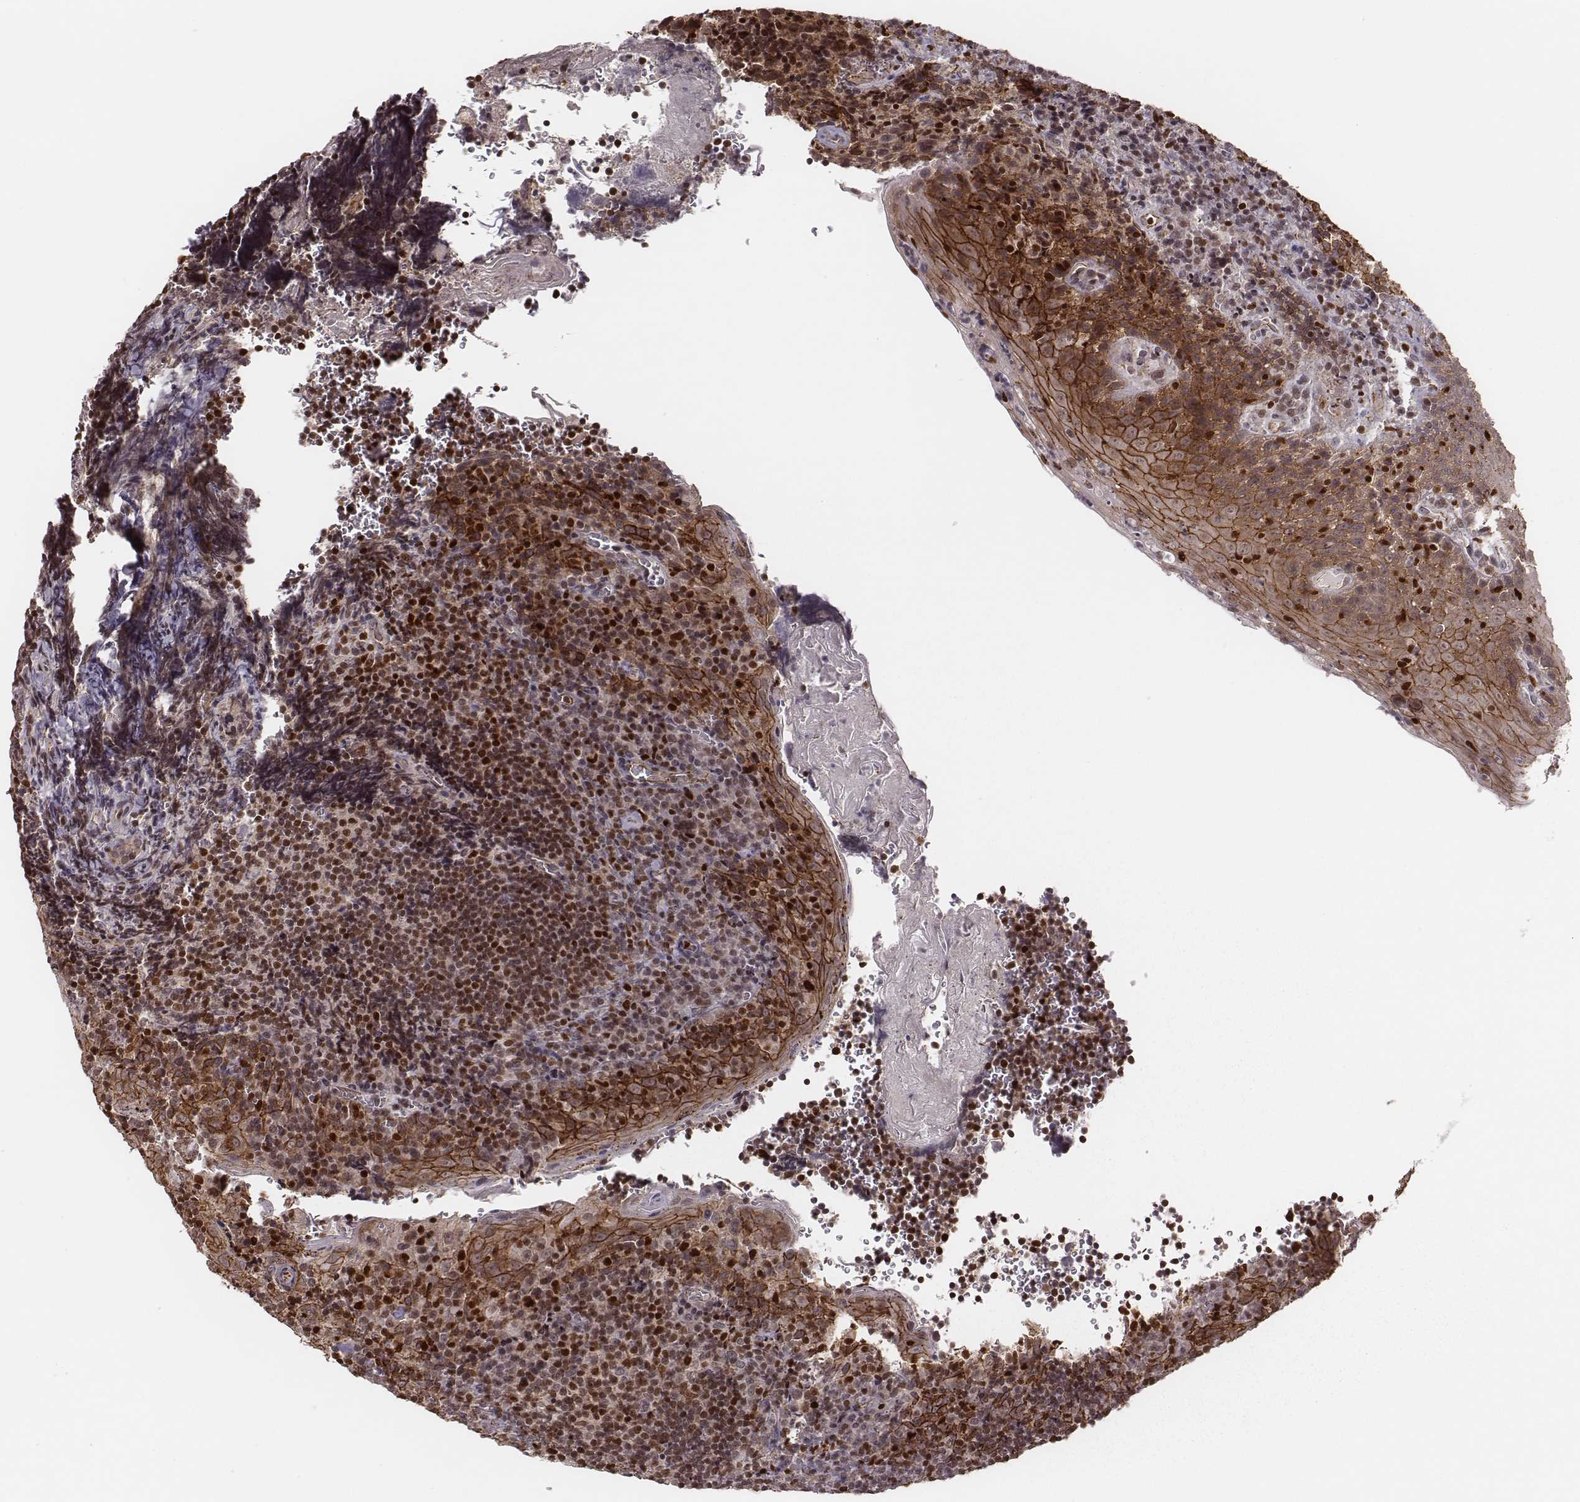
{"staining": {"intensity": "moderate", "quantity": ">75%", "location": "nuclear"}, "tissue": "tonsil", "cell_type": "Germinal center cells", "image_type": "normal", "snomed": [{"axis": "morphology", "description": "Normal tissue, NOS"}, {"axis": "morphology", "description": "Inflammation, NOS"}, {"axis": "topography", "description": "Tonsil"}], "caption": "Human tonsil stained with a protein marker displays moderate staining in germinal center cells.", "gene": "WDR59", "patient": {"sex": "female", "age": 31}}